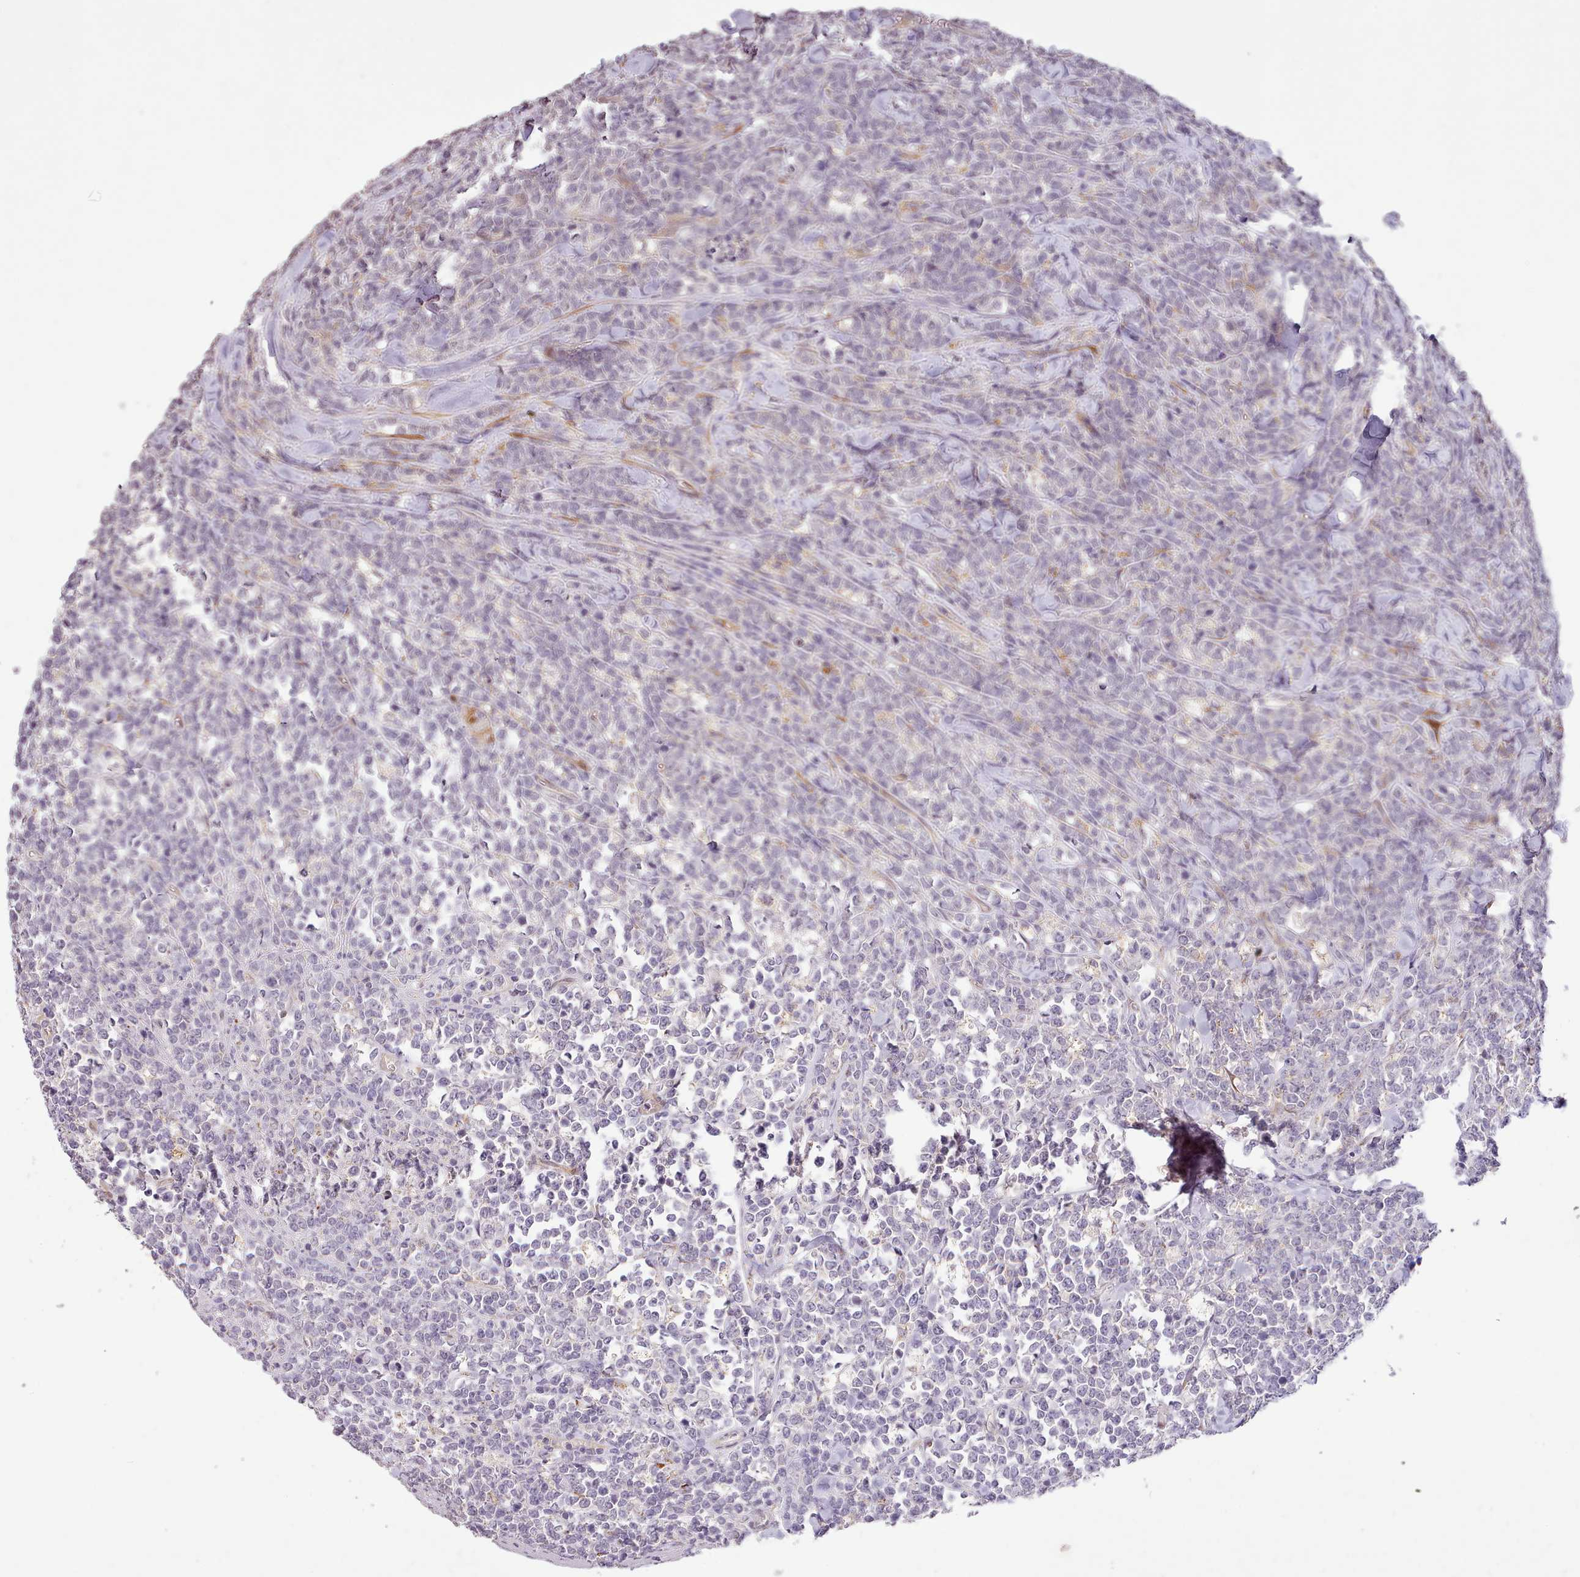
{"staining": {"intensity": "negative", "quantity": "none", "location": "none"}, "tissue": "lymphoma", "cell_type": "Tumor cells", "image_type": "cancer", "snomed": [{"axis": "morphology", "description": "Malignant lymphoma, non-Hodgkin's type, High grade"}, {"axis": "topography", "description": "Small intestine"}], "caption": "Tumor cells are negative for brown protein staining in lymphoma. The staining is performed using DAB brown chromogen with nuclei counter-stained in using hematoxylin.", "gene": "ZNF658", "patient": {"sex": "male", "age": 8}}